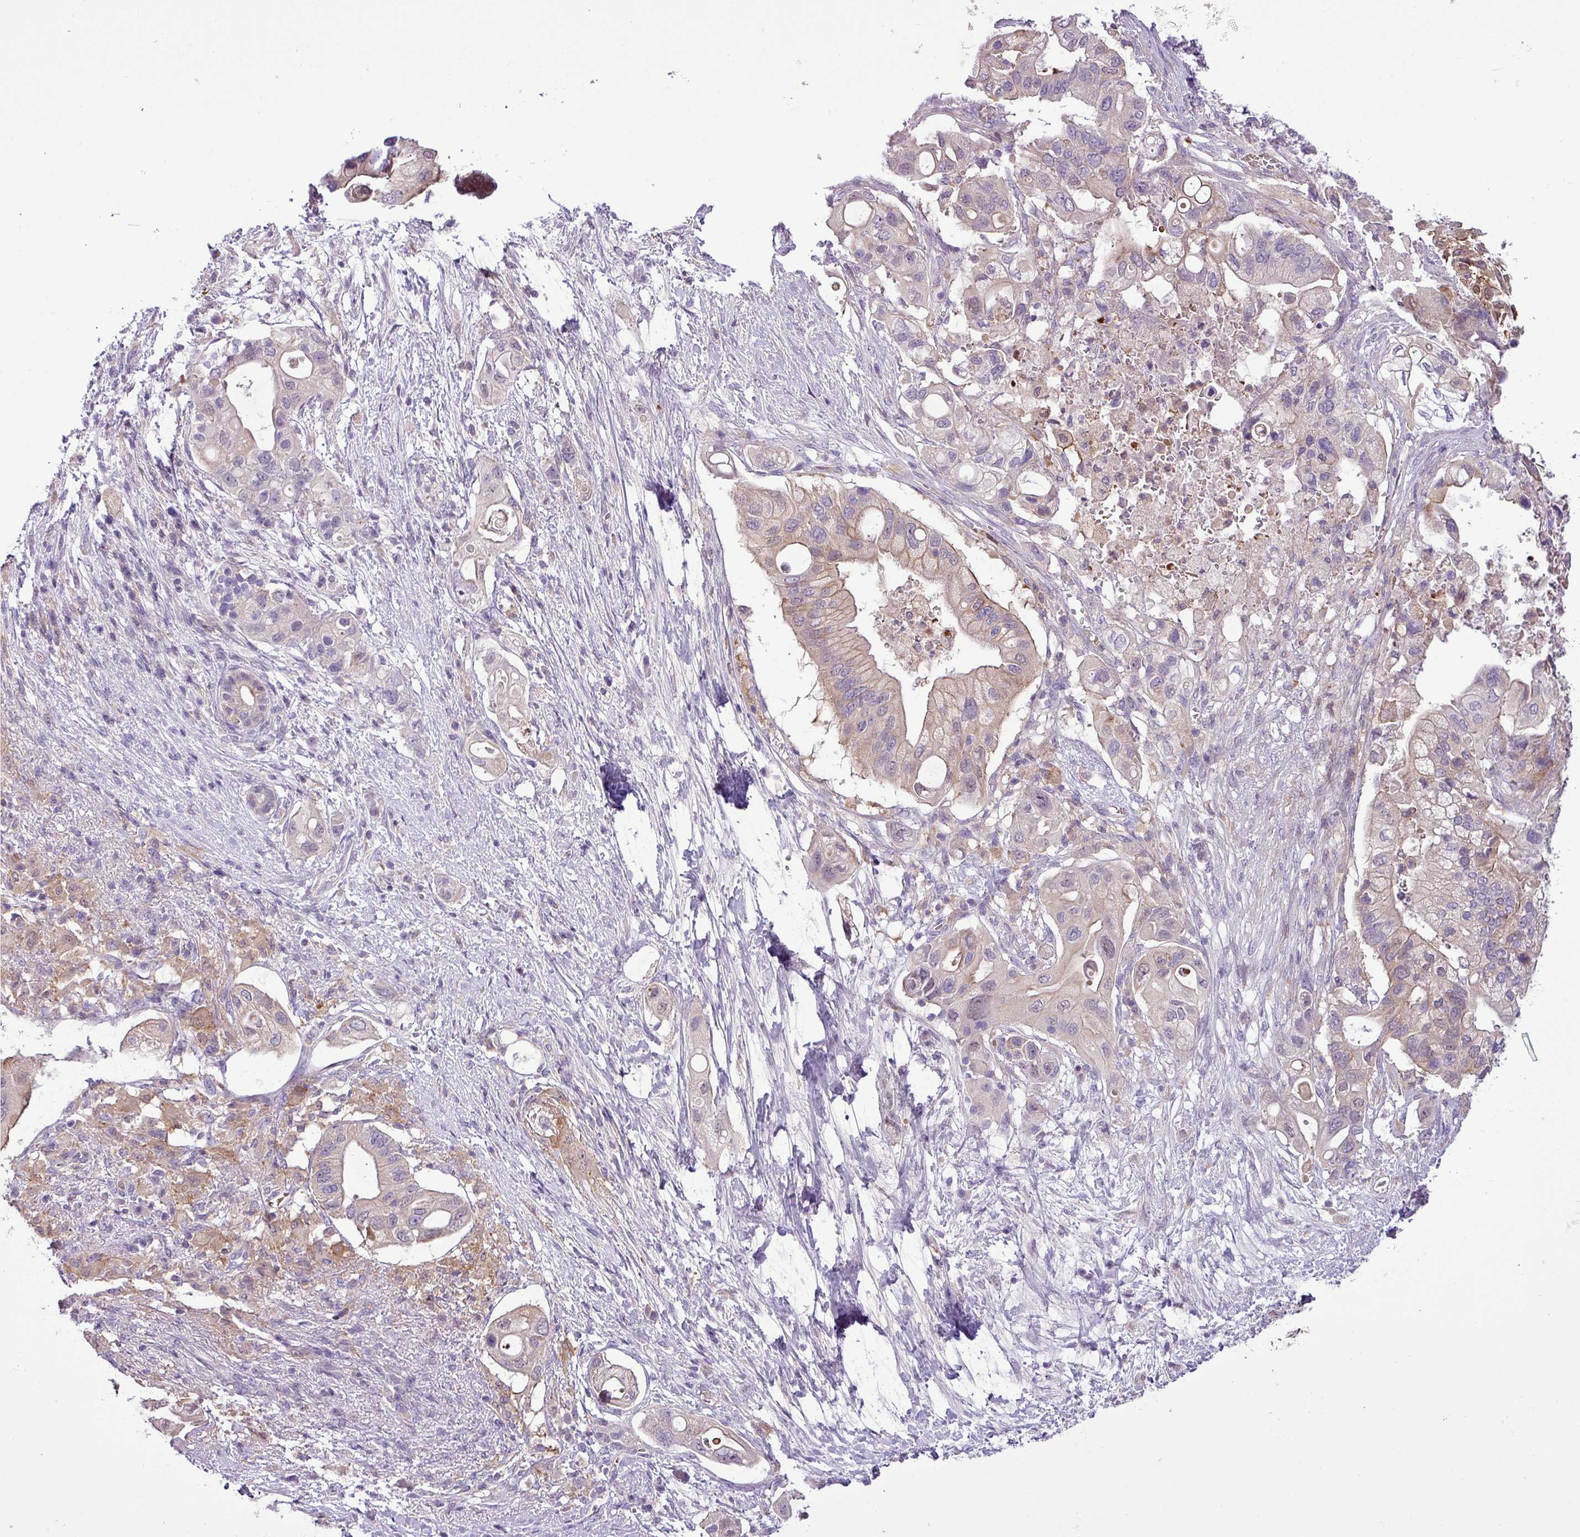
{"staining": {"intensity": "weak", "quantity": "<25%", "location": "cytoplasmic/membranous"}, "tissue": "pancreatic cancer", "cell_type": "Tumor cells", "image_type": "cancer", "snomed": [{"axis": "morphology", "description": "Adenocarcinoma, NOS"}, {"axis": "topography", "description": "Pancreas"}], "caption": "Immunohistochemical staining of adenocarcinoma (pancreatic) exhibits no significant positivity in tumor cells.", "gene": "NBEAL2", "patient": {"sex": "female", "age": 72}}